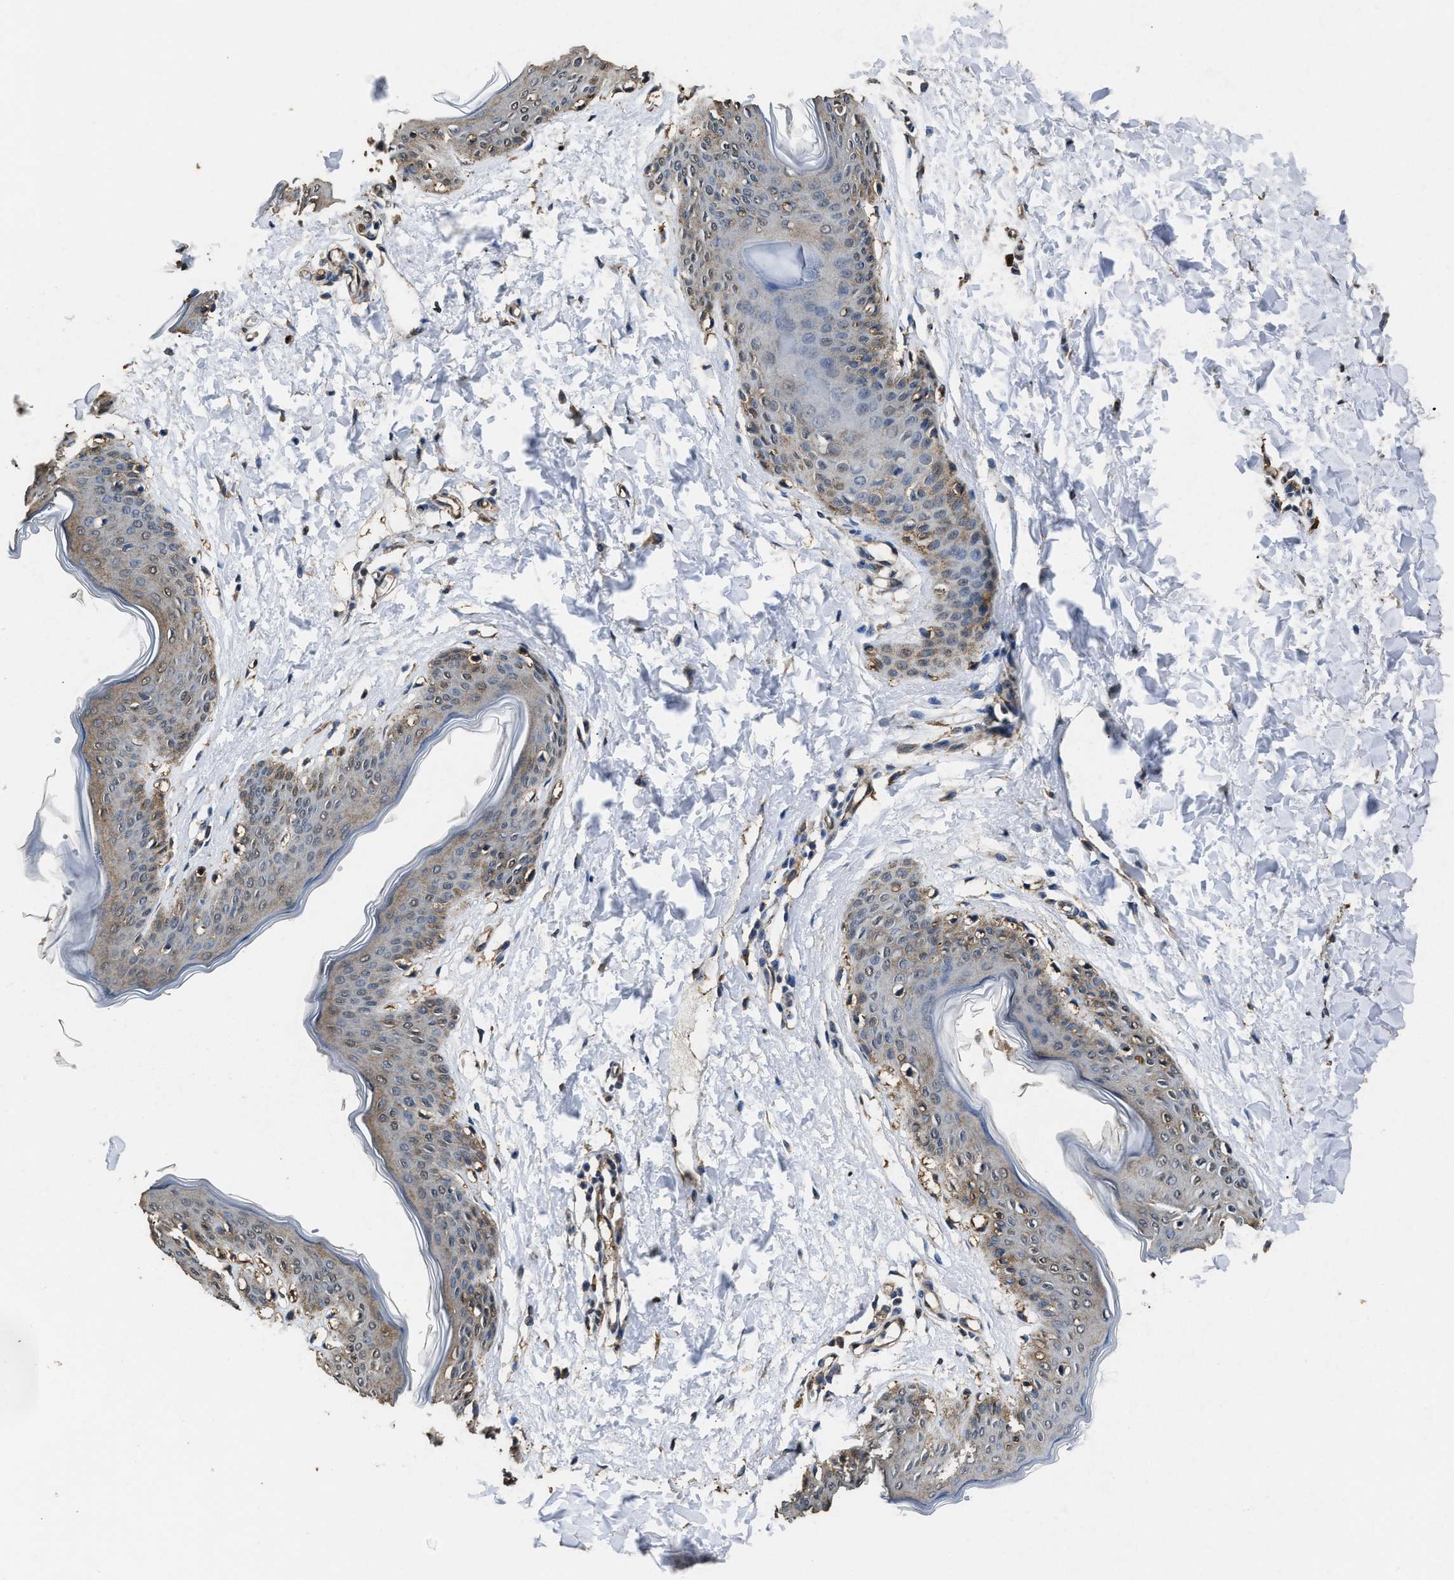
{"staining": {"intensity": "weak", "quantity": ">75%", "location": "cytoplasmic/membranous"}, "tissue": "skin", "cell_type": "Fibroblasts", "image_type": "normal", "snomed": [{"axis": "morphology", "description": "Normal tissue, NOS"}, {"axis": "topography", "description": "Skin"}], "caption": "Human skin stained for a protein (brown) reveals weak cytoplasmic/membranous positive staining in approximately >75% of fibroblasts.", "gene": "YWHAE", "patient": {"sex": "female", "age": 17}}